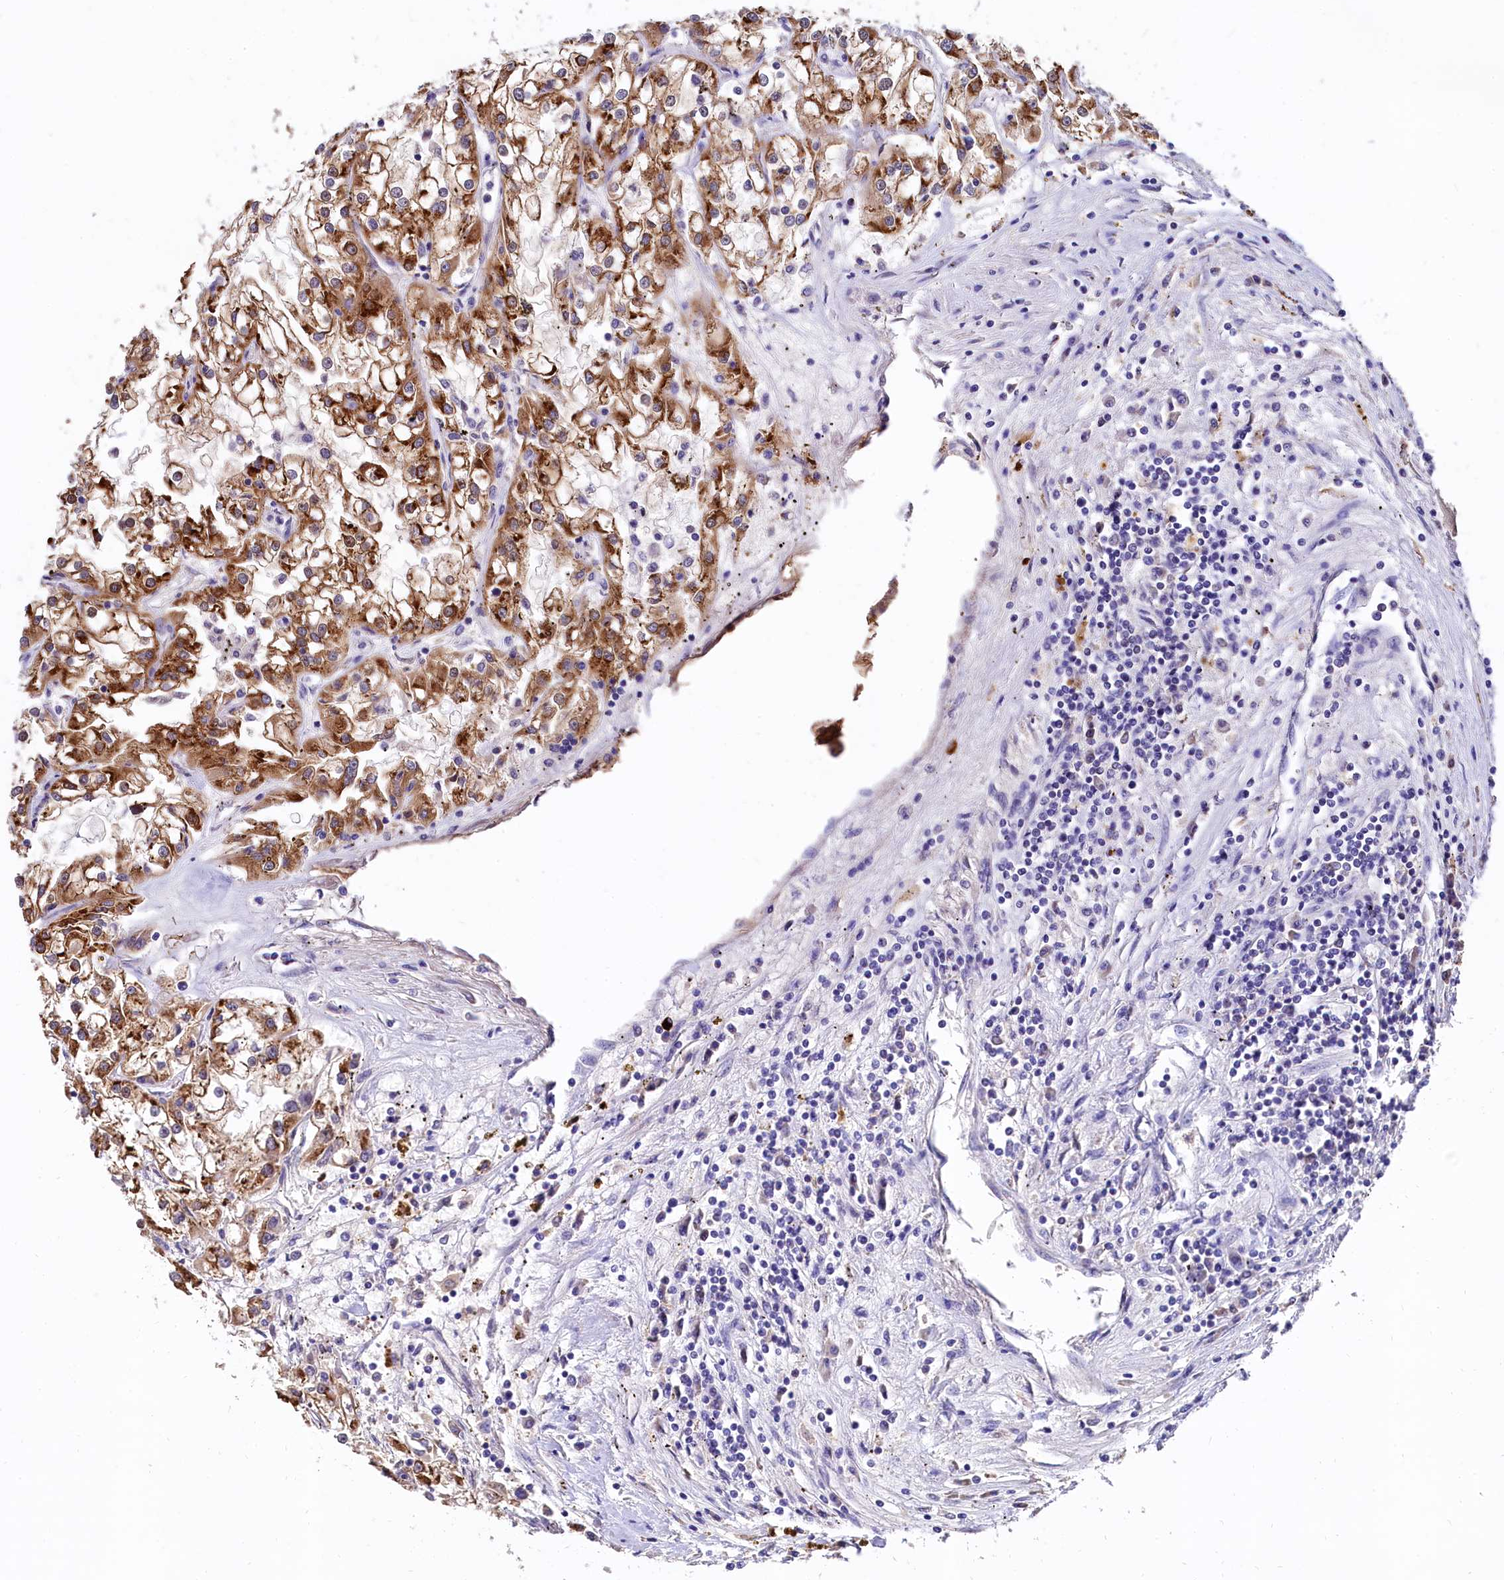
{"staining": {"intensity": "strong", "quantity": "25%-75%", "location": "cytoplasmic/membranous"}, "tissue": "renal cancer", "cell_type": "Tumor cells", "image_type": "cancer", "snomed": [{"axis": "morphology", "description": "Adenocarcinoma, NOS"}, {"axis": "topography", "description": "Kidney"}], "caption": "The immunohistochemical stain highlights strong cytoplasmic/membranous expression in tumor cells of renal cancer (adenocarcinoma) tissue.", "gene": "EPS8L2", "patient": {"sex": "female", "age": 52}}